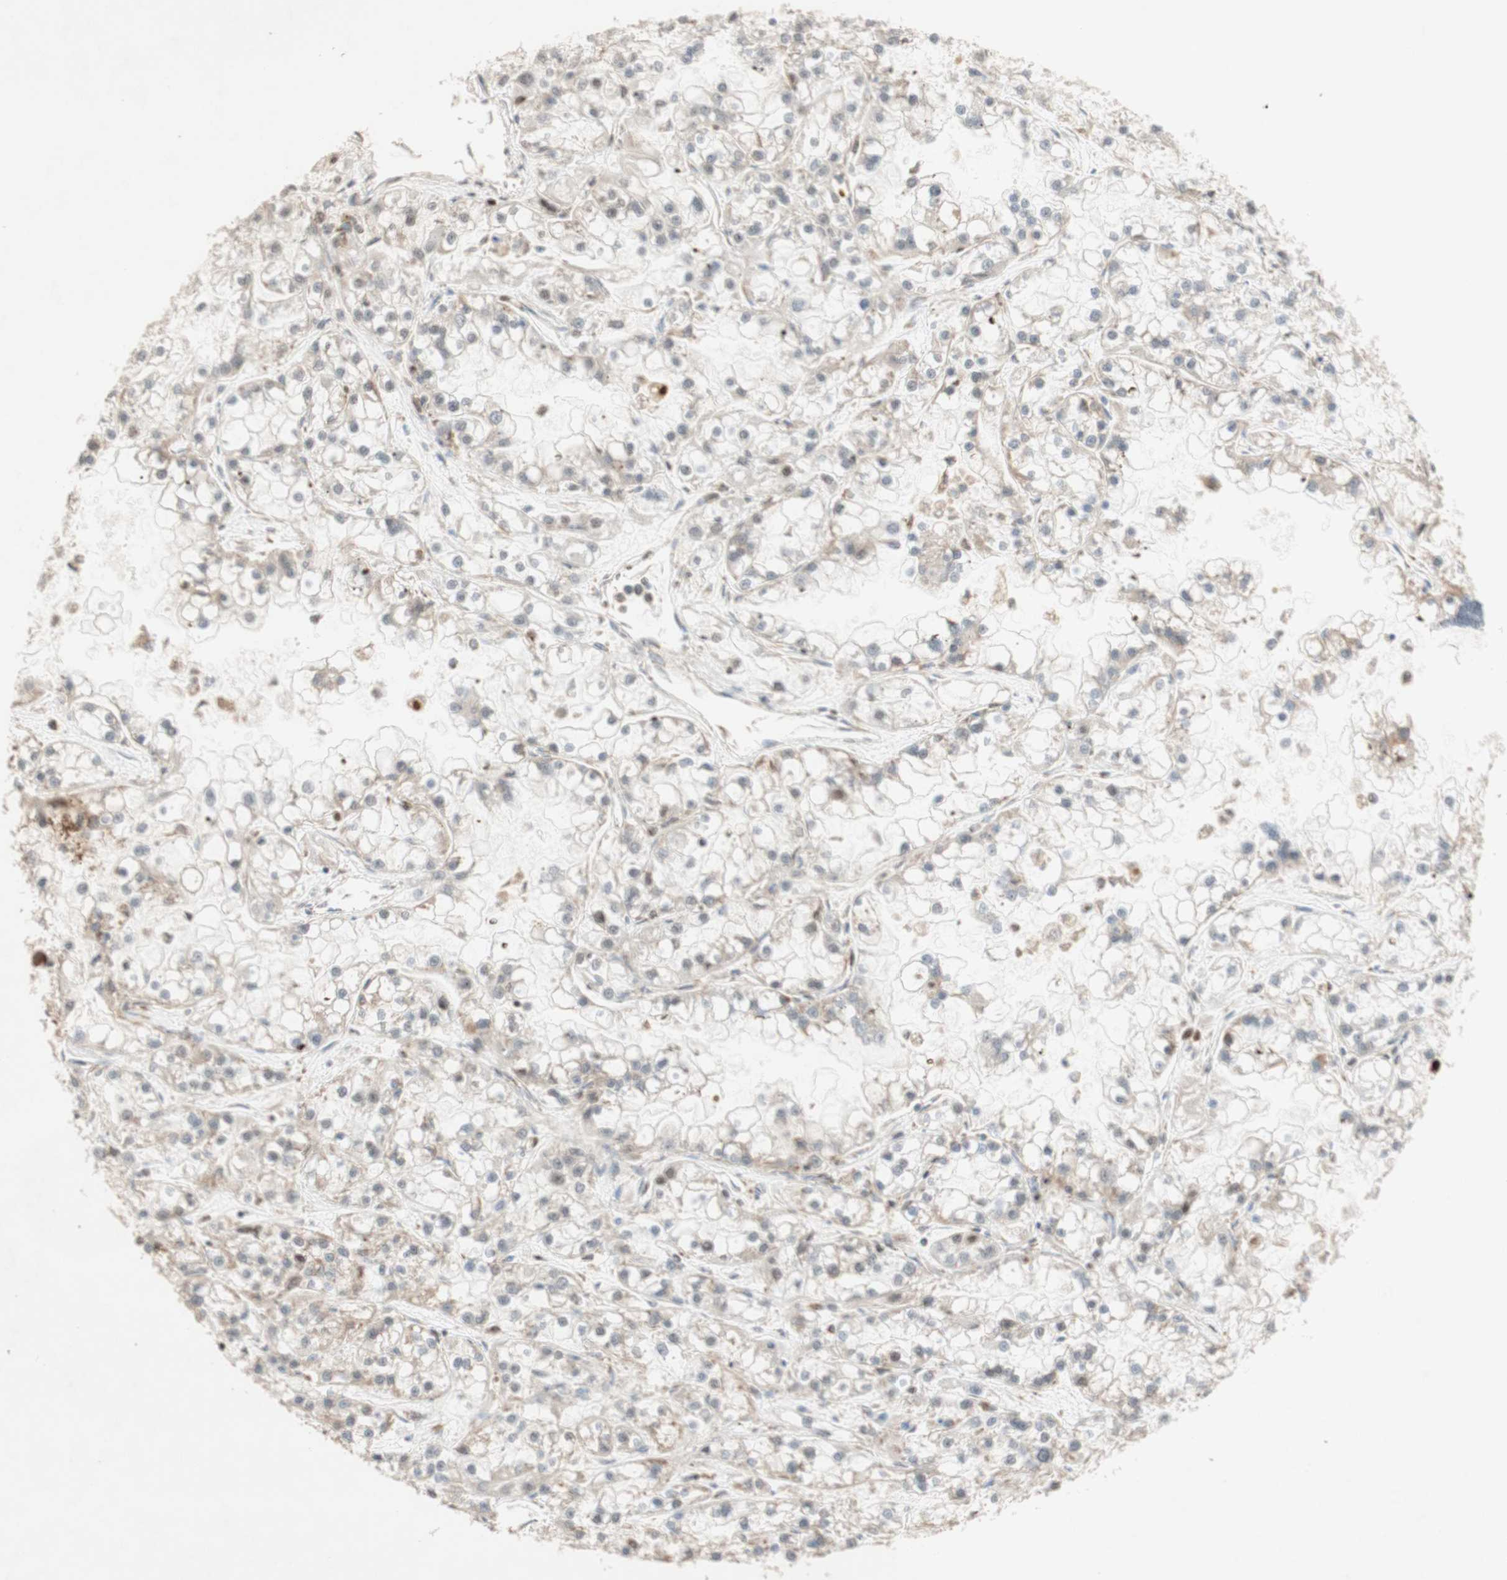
{"staining": {"intensity": "negative", "quantity": "none", "location": "none"}, "tissue": "renal cancer", "cell_type": "Tumor cells", "image_type": "cancer", "snomed": [{"axis": "morphology", "description": "Adenocarcinoma, NOS"}, {"axis": "topography", "description": "Kidney"}], "caption": "Immunohistochemical staining of renal adenocarcinoma demonstrates no significant expression in tumor cells.", "gene": "DNMT3A", "patient": {"sex": "female", "age": 52}}